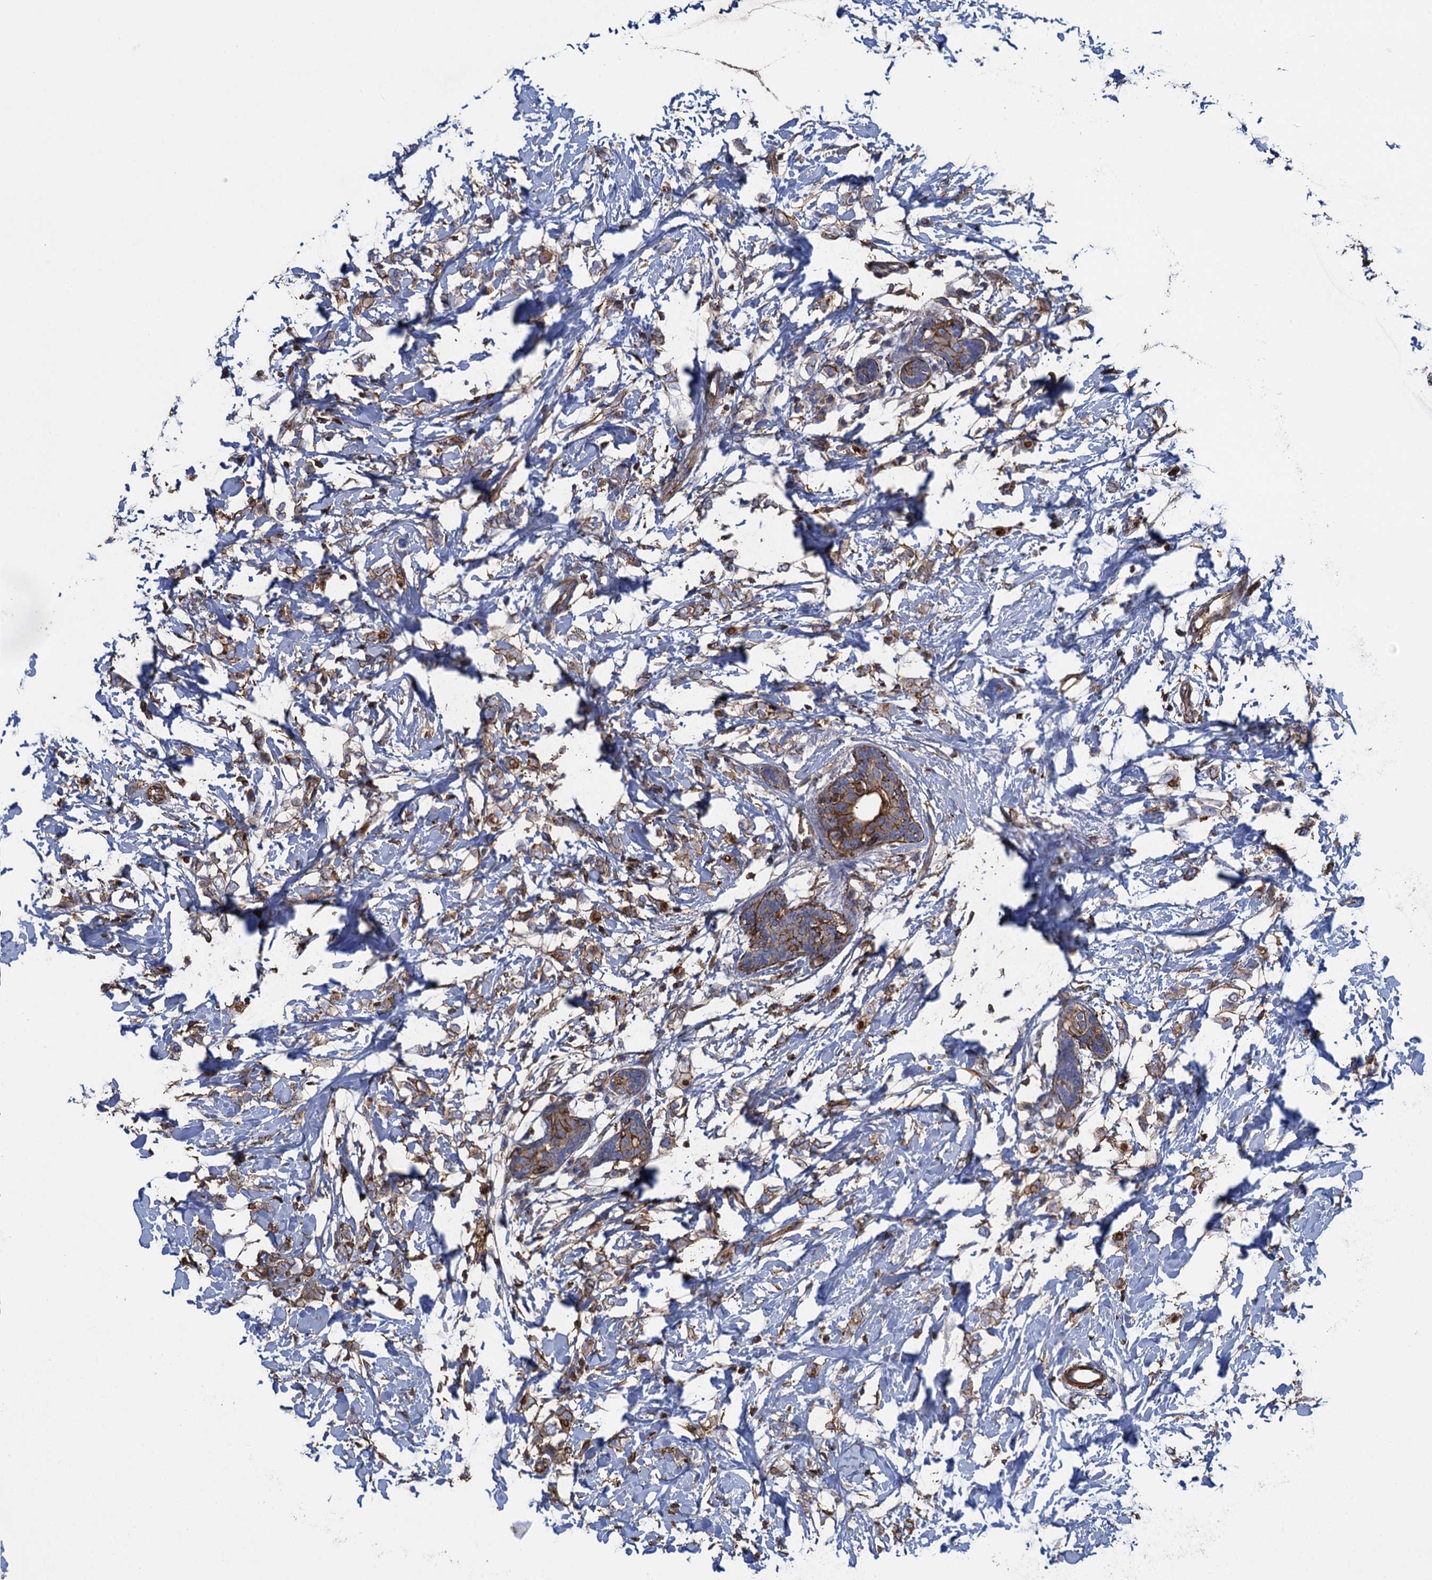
{"staining": {"intensity": "moderate", "quantity": ">75%", "location": "cytoplasmic/membranous"}, "tissue": "breast cancer", "cell_type": "Tumor cells", "image_type": "cancer", "snomed": [{"axis": "morphology", "description": "Normal tissue, NOS"}, {"axis": "morphology", "description": "Lobular carcinoma"}, {"axis": "topography", "description": "Breast"}], "caption": "The immunohistochemical stain highlights moderate cytoplasmic/membranous staining in tumor cells of breast lobular carcinoma tissue.", "gene": "PROSER2", "patient": {"sex": "female", "age": 47}}